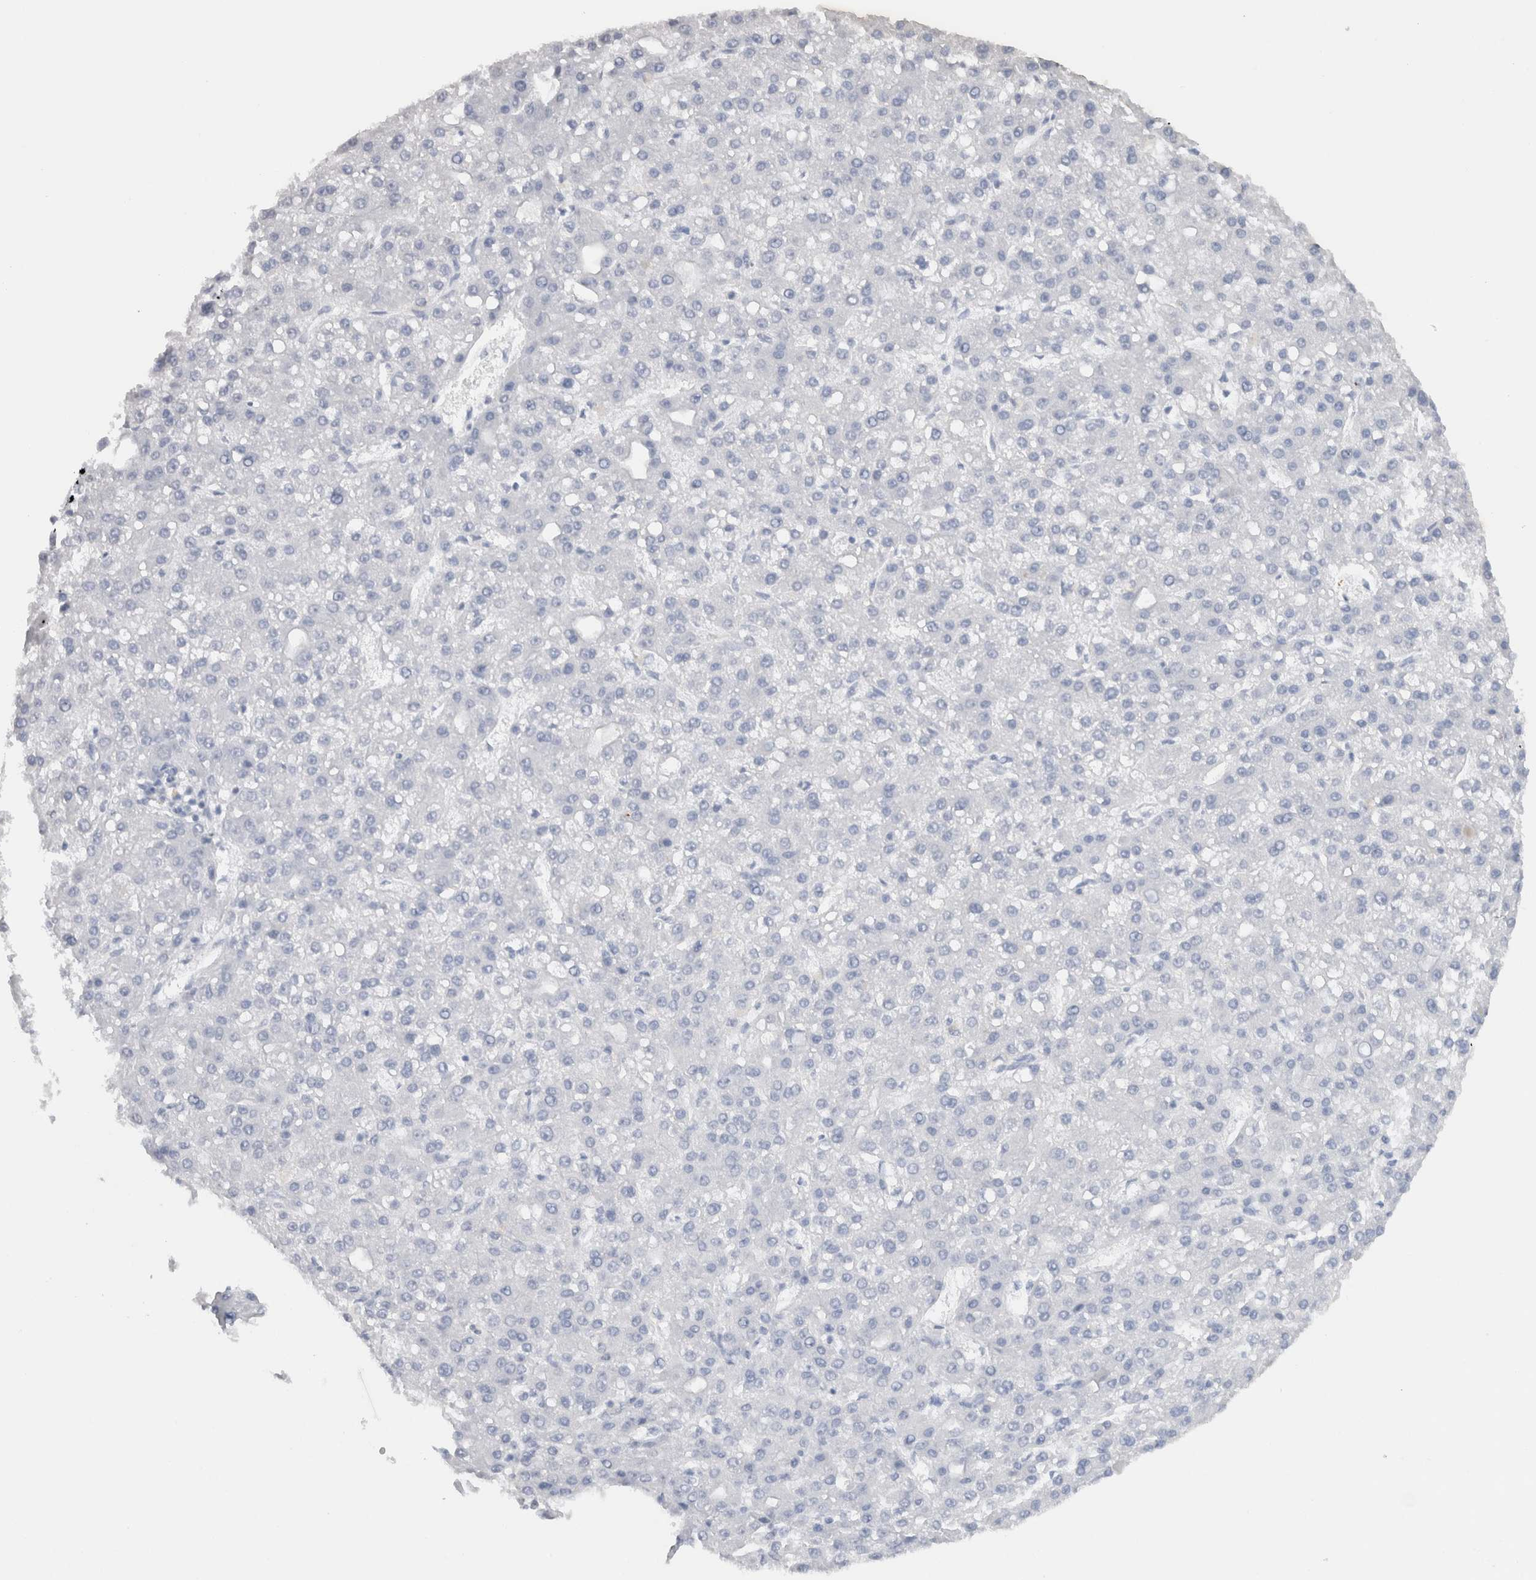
{"staining": {"intensity": "negative", "quantity": "none", "location": "none"}, "tissue": "liver cancer", "cell_type": "Tumor cells", "image_type": "cancer", "snomed": [{"axis": "morphology", "description": "Carcinoma, Hepatocellular, NOS"}, {"axis": "topography", "description": "Liver"}], "caption": "This is a micrograph of immunohistochemistry staining of liver cancer, which shows no staining in tumor cells.", "gene": "LAMP3", "patient": {"sex": "male", "age": 67}}